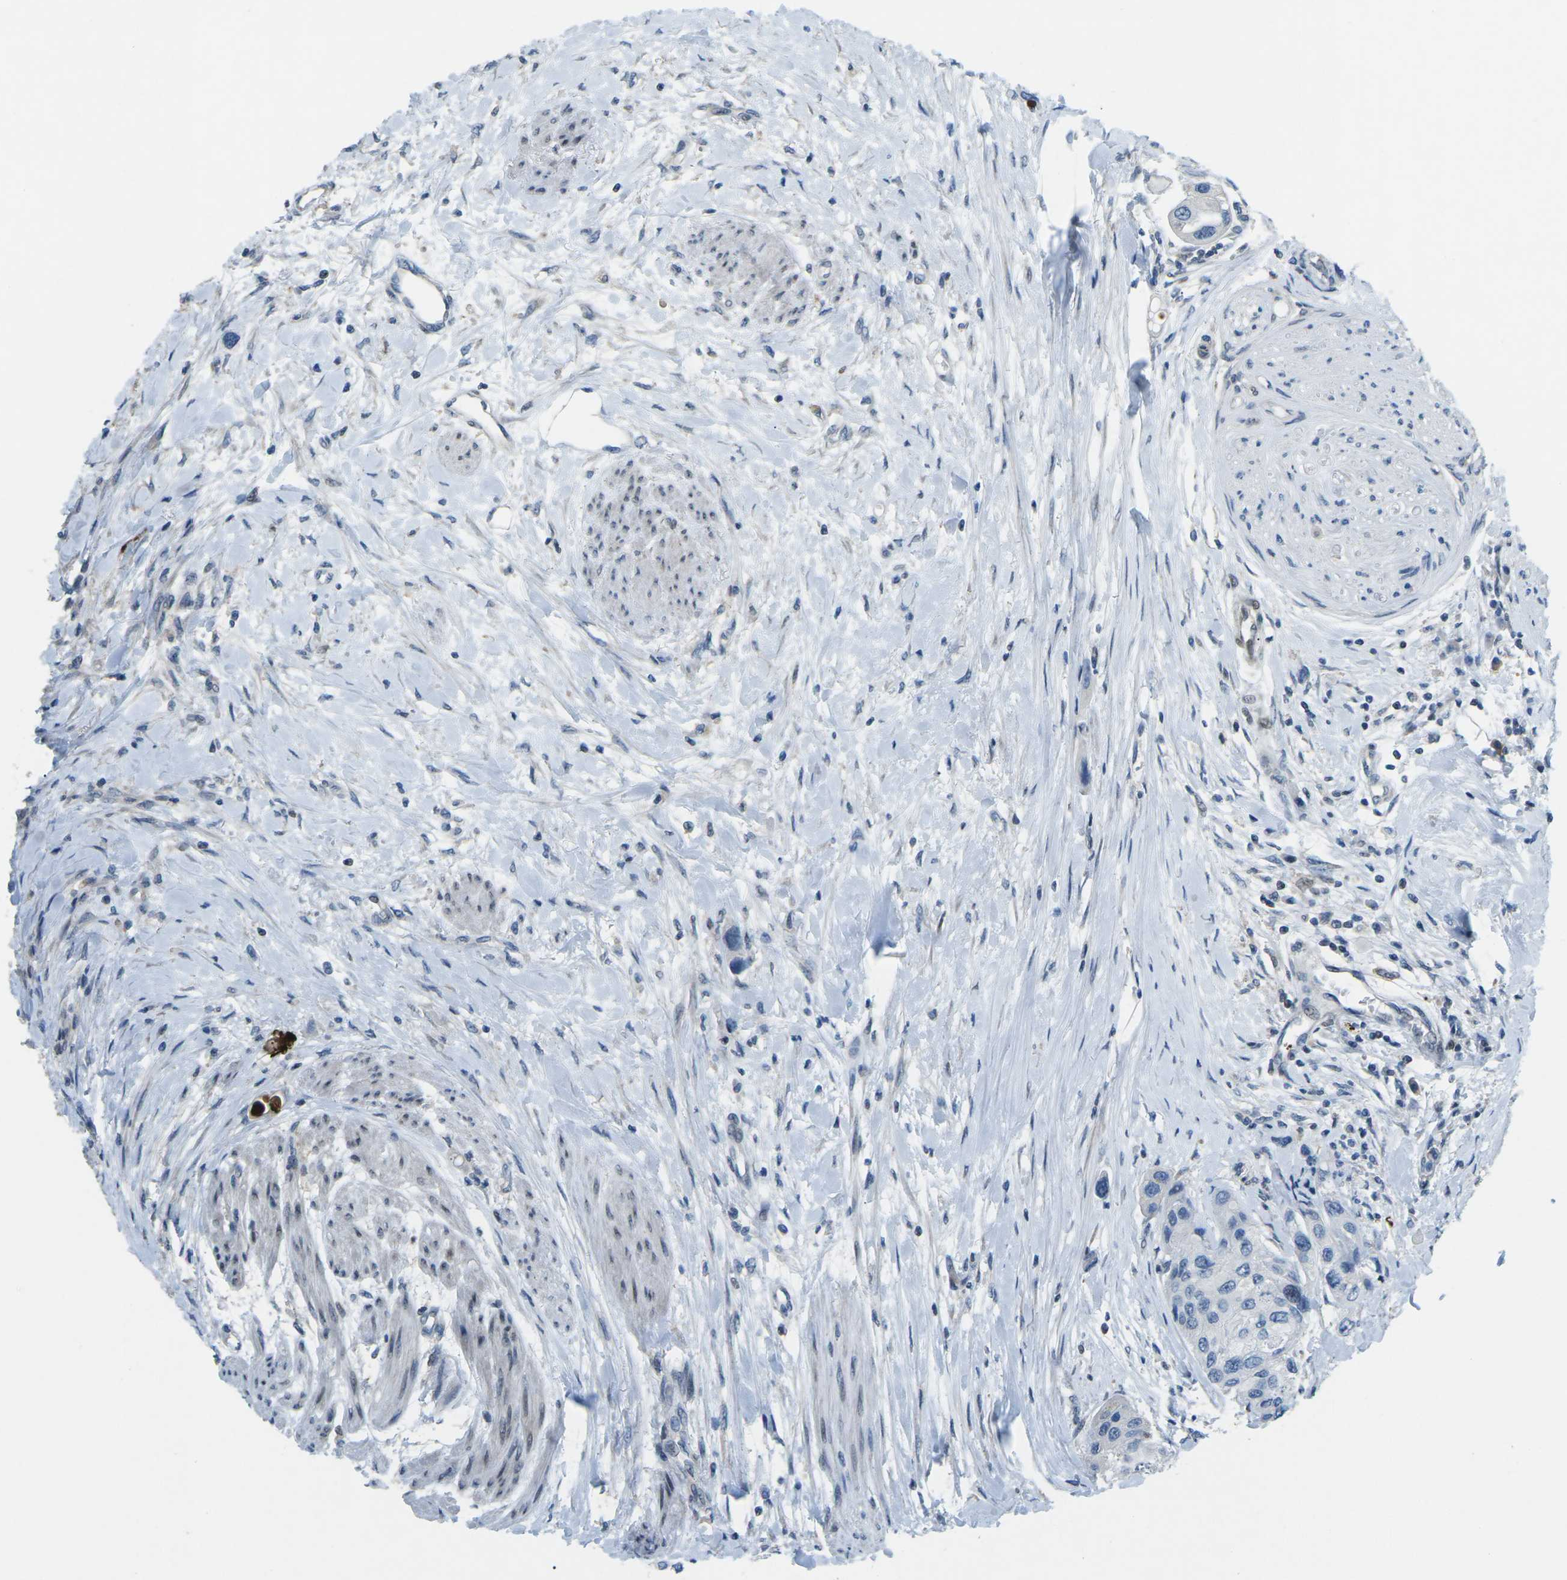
{"staining": {"intensity": "negative", "quantity": "none", "location": "none"}, "tissue": "urothelial cancer", "cell_type": "Tumor cells", "image_type": "cancer", "snomed": [{"axis": "morphology", "description": "Urothelial carcinoma, High grade"}, {"axis": "topography", "description": "Urinary bladder"}], "caption": "Tumor cells are negative for brown protein staining in urothelial cancer.", "gene": "MBNL1", "patient": {"sex": "female", "age": 56}}